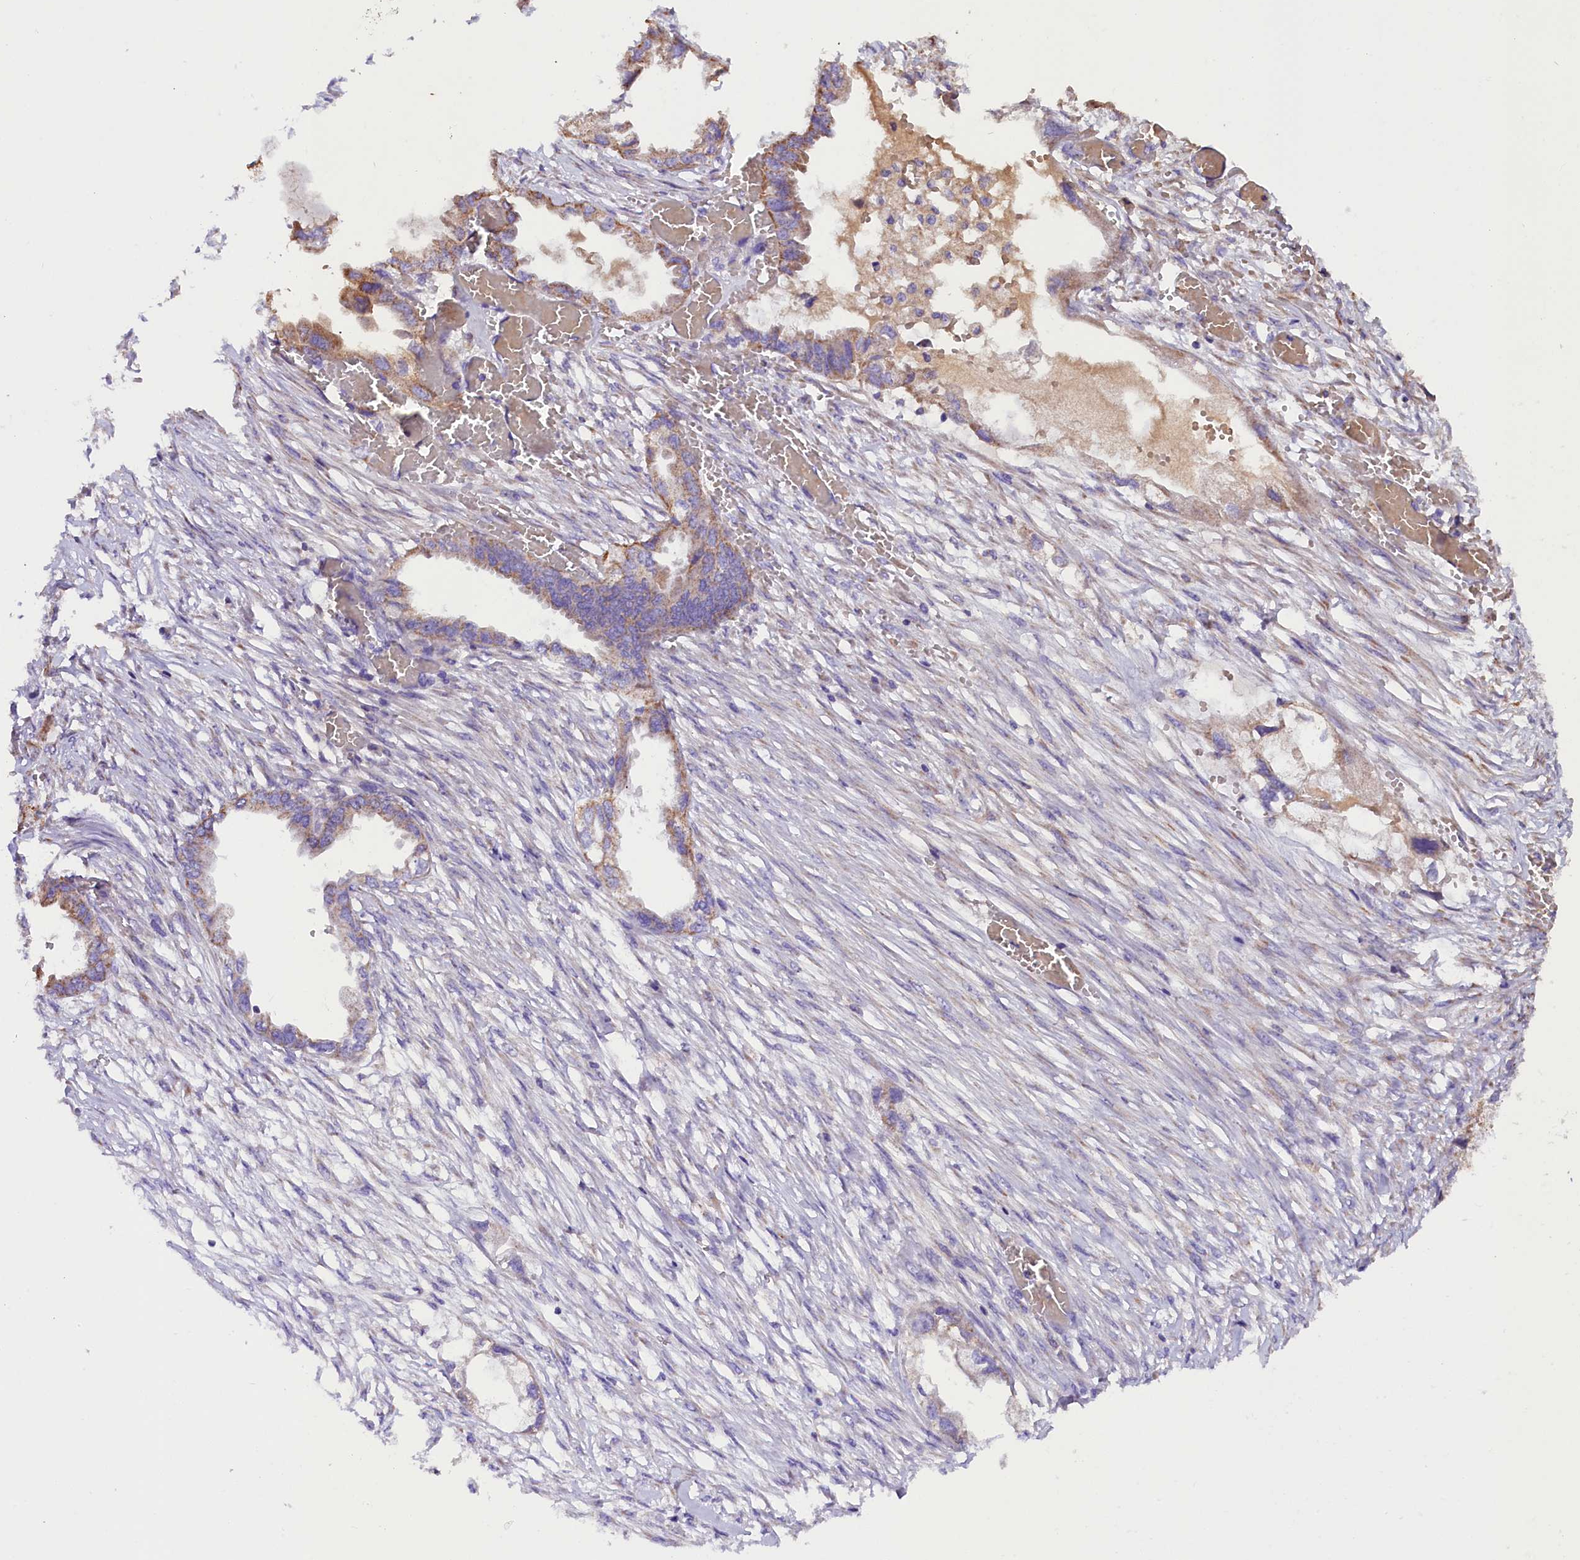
{"staining": {"intensity": "weak", "quantity": ">75%", "location": "cytoplasmic/membranous"}, "tissue": "endometrial cancer", "cell_type": "Tumor cells", "image_type": "cancer", "snomed": [{"axis": "morphology", "description": "Adenocarcinoma, NOS"}, {"axis": "morphology", "description": "Adenocarcinoma, metastatic, NOS"}, {"axis": "topography", "description": "Adipose tissue"}, {"axis": "topography", "description": "Endometrium"}], "caption": "Immunohistochemistry (IHC) staining of endometrial cancer (adenocarcinoma), which exhibits low levels of weak cytoplasmic/membranous staining in approximately >75% of tumor cells indicating weak cytoplasmic/membranous protein expression. The staining was performed using DAB (brown) for protein detection and nuclei were counterstained in hematoxylin (blue).", "gene": "SIX5", "patient": {"sex": "female", "age": 67}}